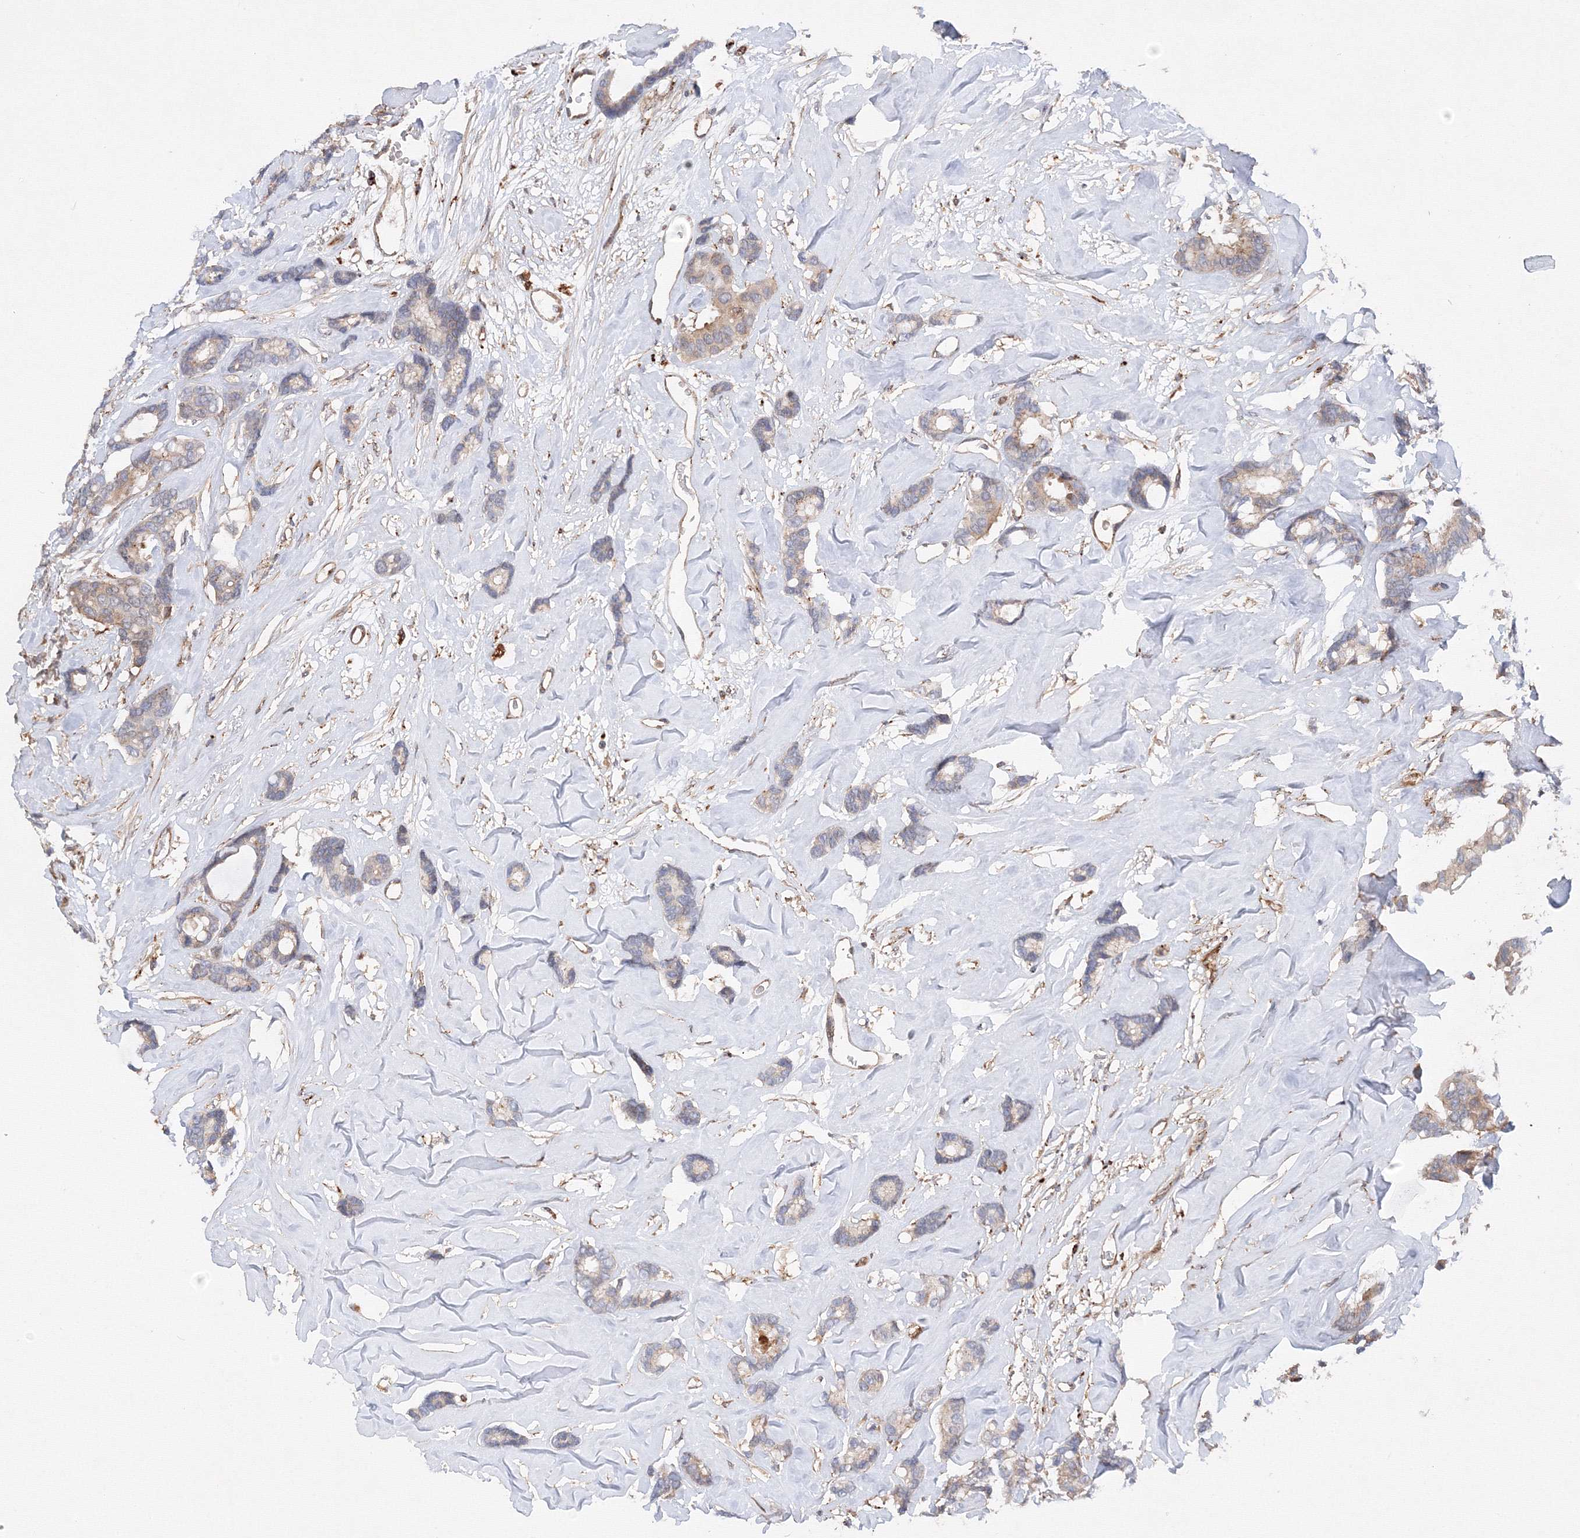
{"staining": {"intensity": "weak", "quantity": "<25%", "location": "cytoplasmic/membranous"}, "tissue": "breast cancer", "cell_type": "Tumor cells", "image_type": "cancer", "snomed": [{"axis": "morphology", "description": "Duct carcinoma"}, {"axis": "topography", "description": "Breast"}], "caption": "A histopathology image of intraductal carcinoma (breast) stained for a protein demonstrates no brown staining in tumor cells.", "gene": "DCTD", "patient": {"sex": "female", "age": 87}}